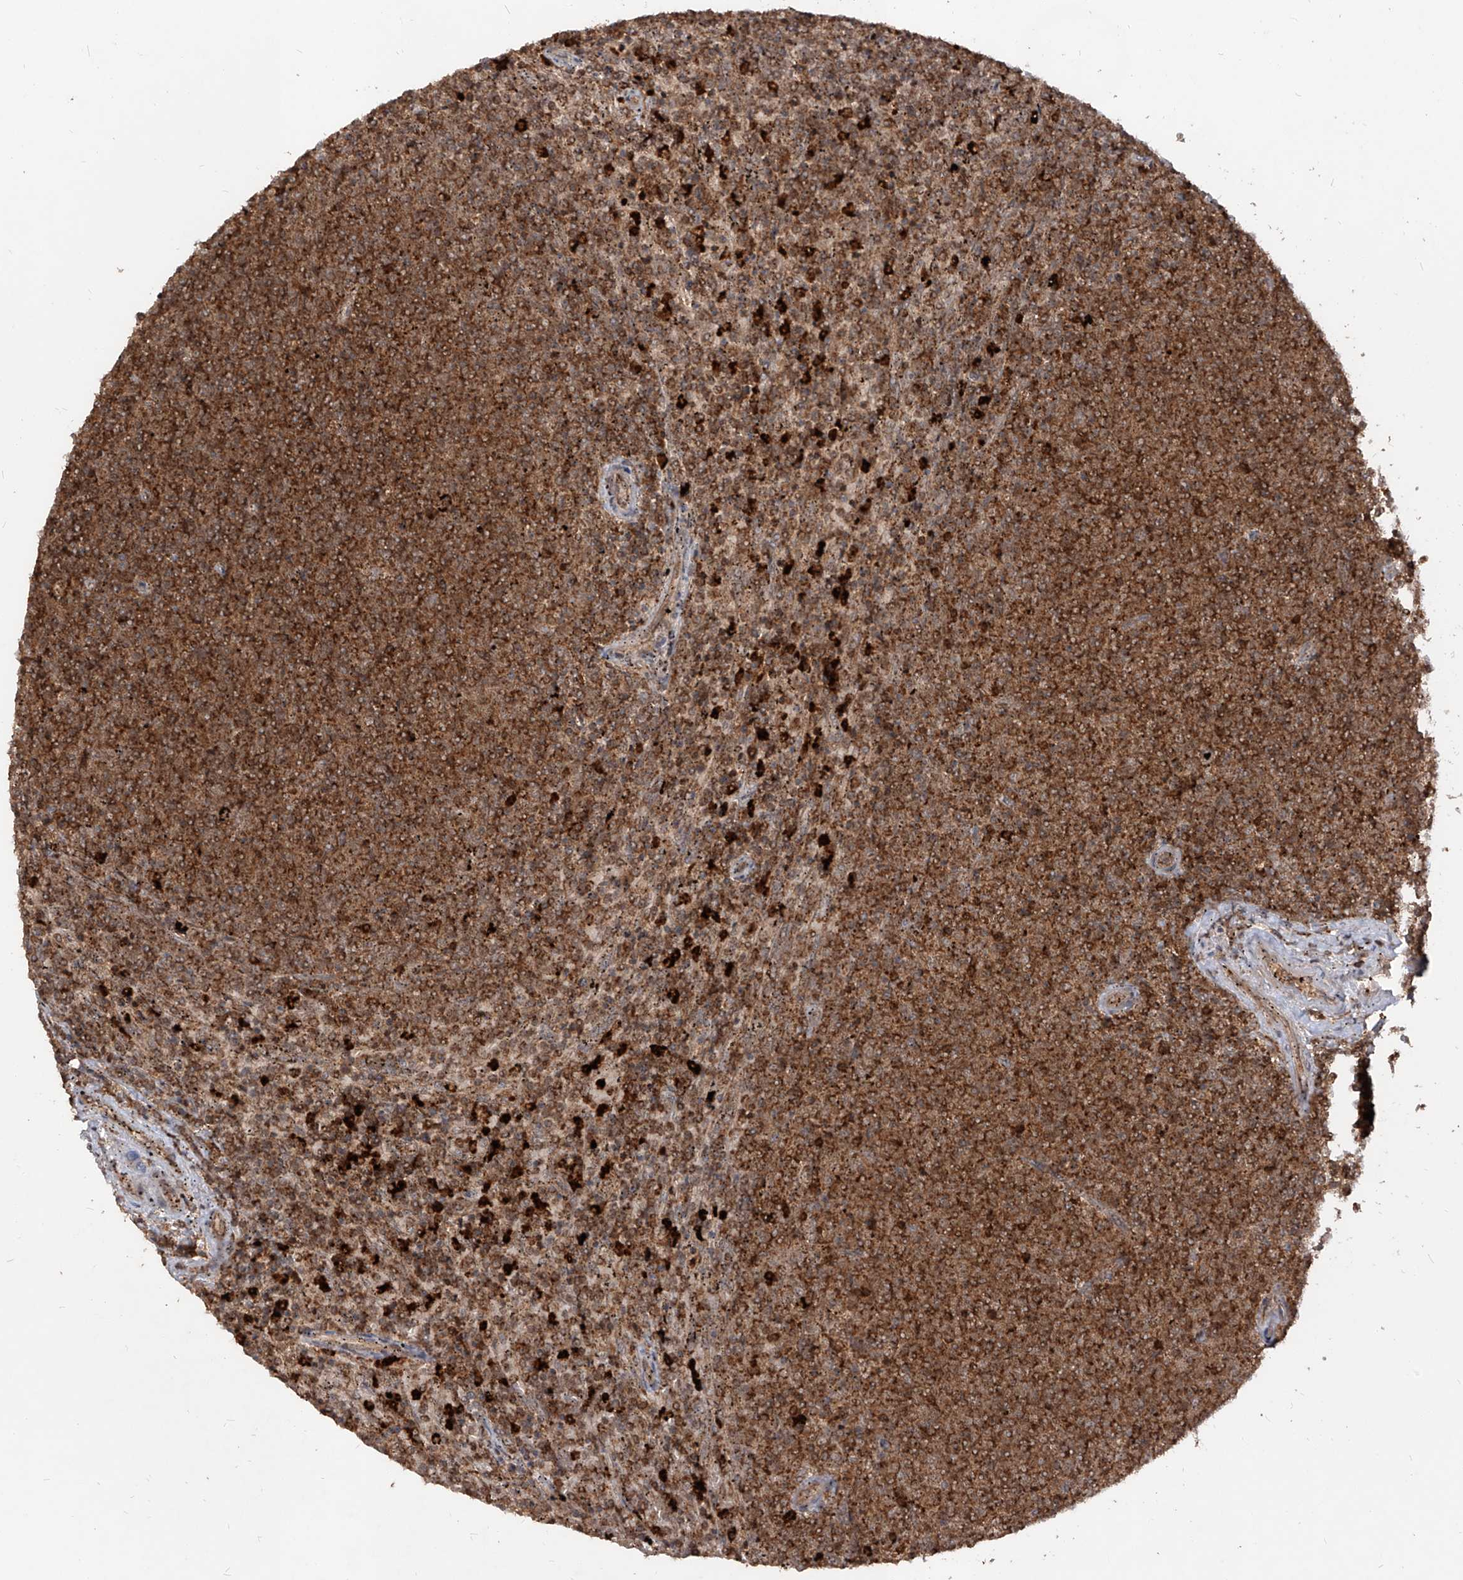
{"staining": {"intensity": "strong", "quantity": ">75%", "location": "cytoplasmic/membranous"}, "tissue": "lymphoma", "cell_type": "Tumor cells", "image_type": "cancer", "snomed": [{"axis": "morphology", "description": "Malignant lymphoma, non-Hodgkin's type, Low grade"}, {"axis": "topography", "description": "Spleen"}], "caption": "Strong cytoplasmic/membranous positivity for a protein is appreciated in about >75% of tumor cells of lymphoma using IHC.", "gene": "AIM2", "patient": {"sex": "female", "age": 50}}